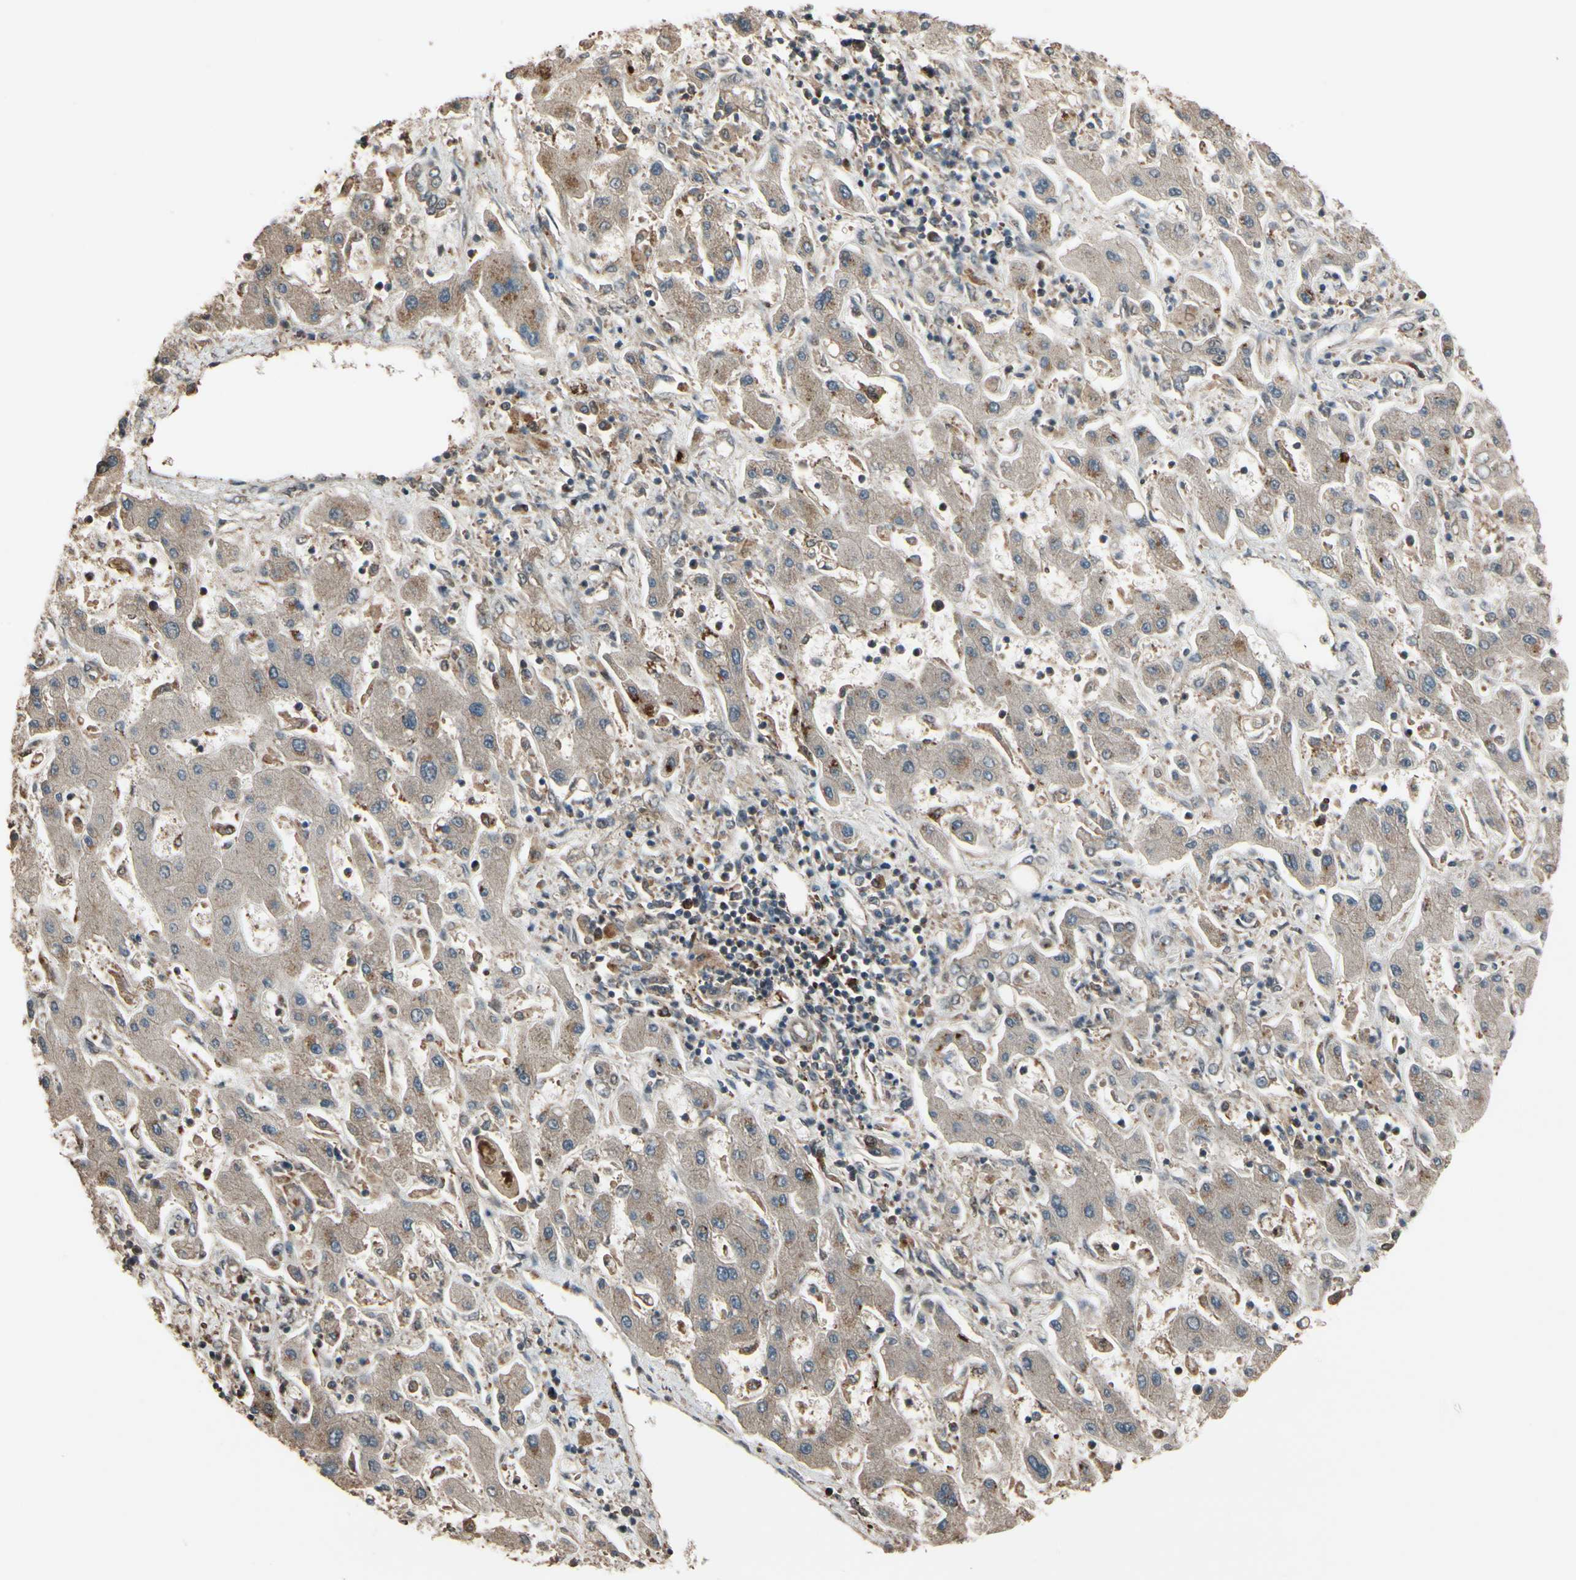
{"staining": {"intensity": "weak", "quantity": ">75%", "location": "cytoplasmic/membranous"}, "tissue": "liver cancer", "cell_type": "Tumor cells", "image_type": "cancer", "snomed": [{"axis": "morphology", "description": "Cholangiocarcinoma"}, {"axis": "topography", "description": "Liver"}], "caption": "Immunohistochemical staining of human liver cancer (cholangiocarcinoma) demonstrates low levels of weak cytoplasmic/membranous expression in about >75% of tumor cells.", "gene": "CSF1R", "patient": {"sex": "male", "age": 50}}